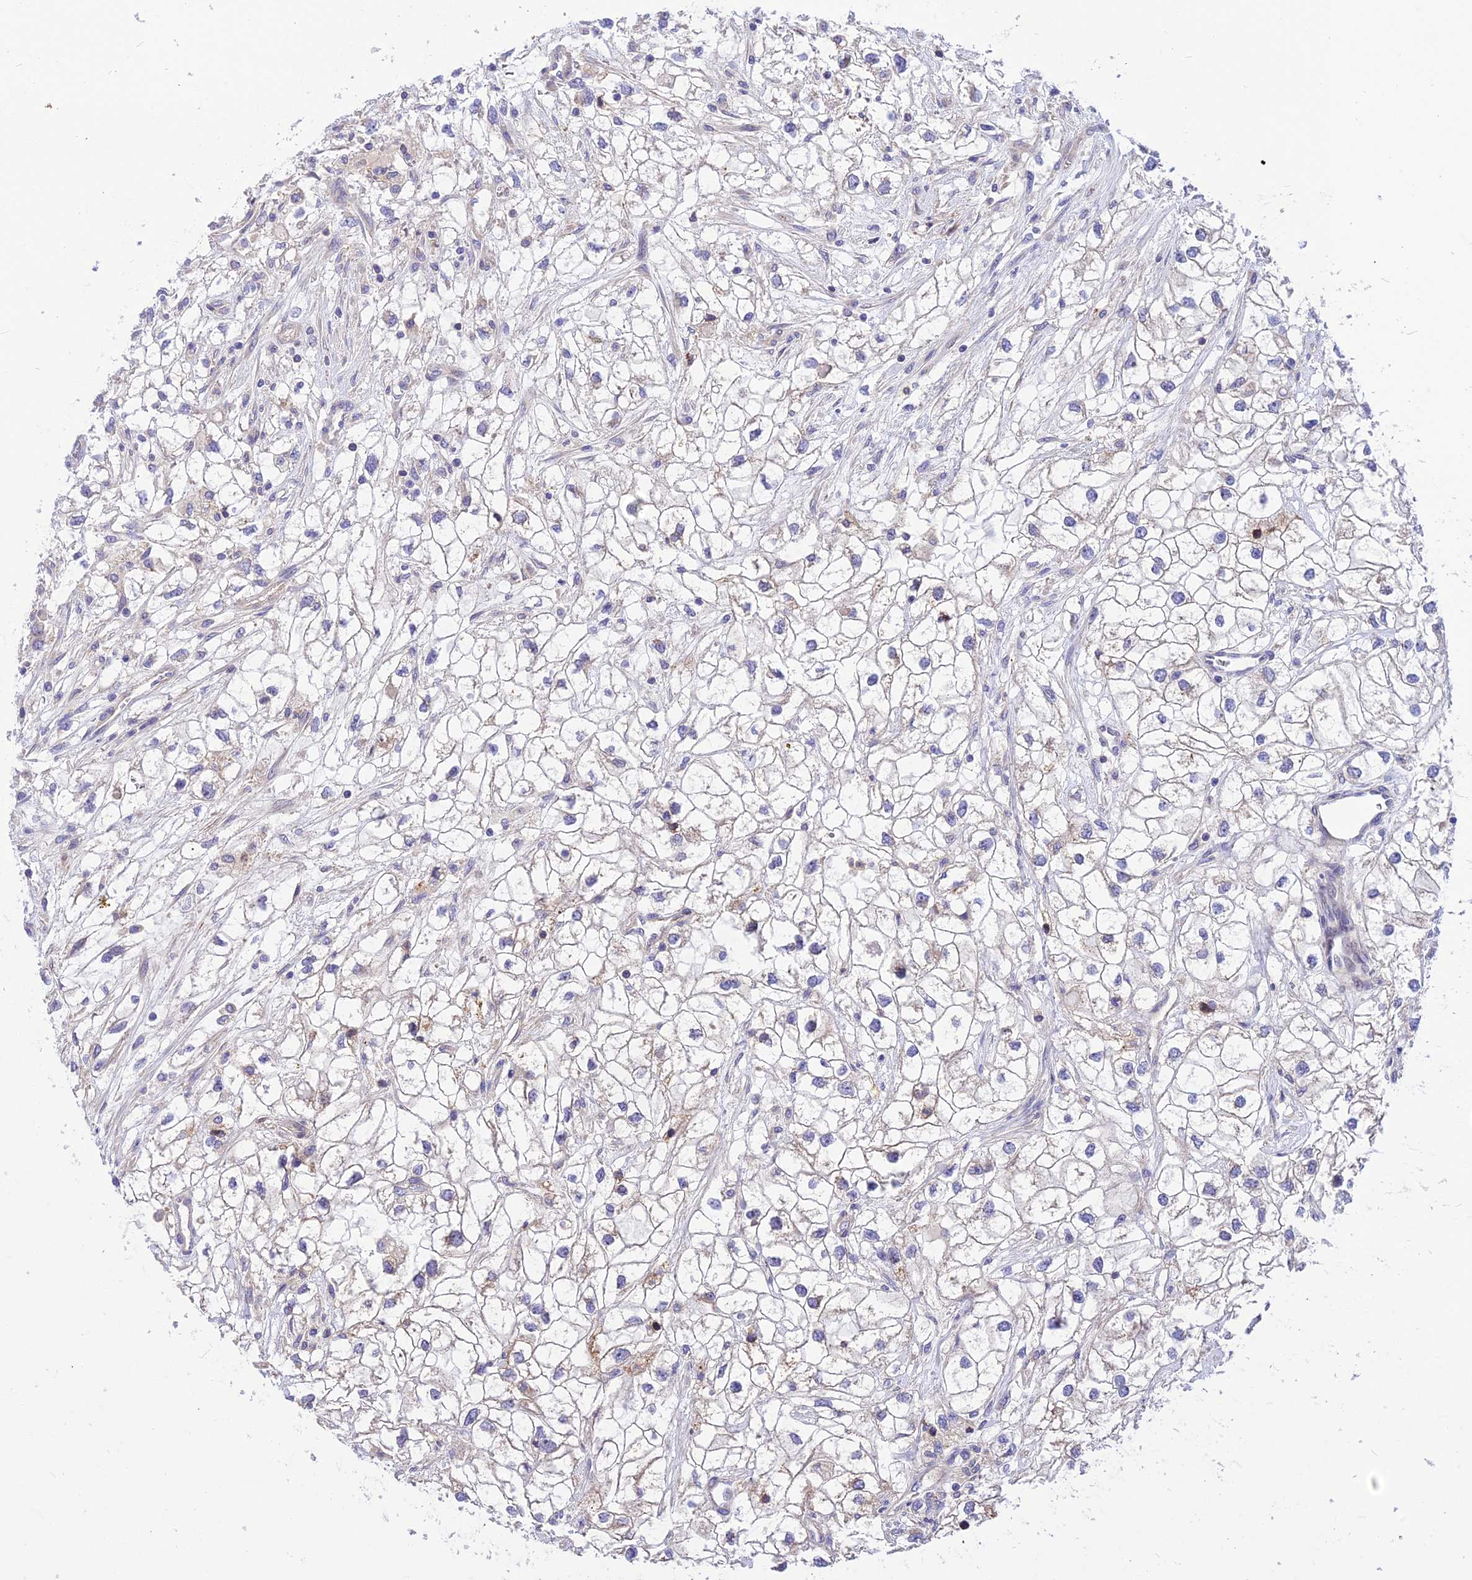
{"staining": {"intensity": "negative", "quantity": "none", "location": "none"}, "tissue": "renal cancer", "cell_type": "Tumor cells", "image_type": "cancer", "snomed": [{"axis": "morphology", "description": "Adenocarcinoma, NOS"}, {"axis": "topography", "description": "Kidney"}], "caption": "The histopathology image shows no significant positivity in tumor cells of renal cancer.", "gene": "TRIM43B", "patient": {"sex": "male", "age": 59}}